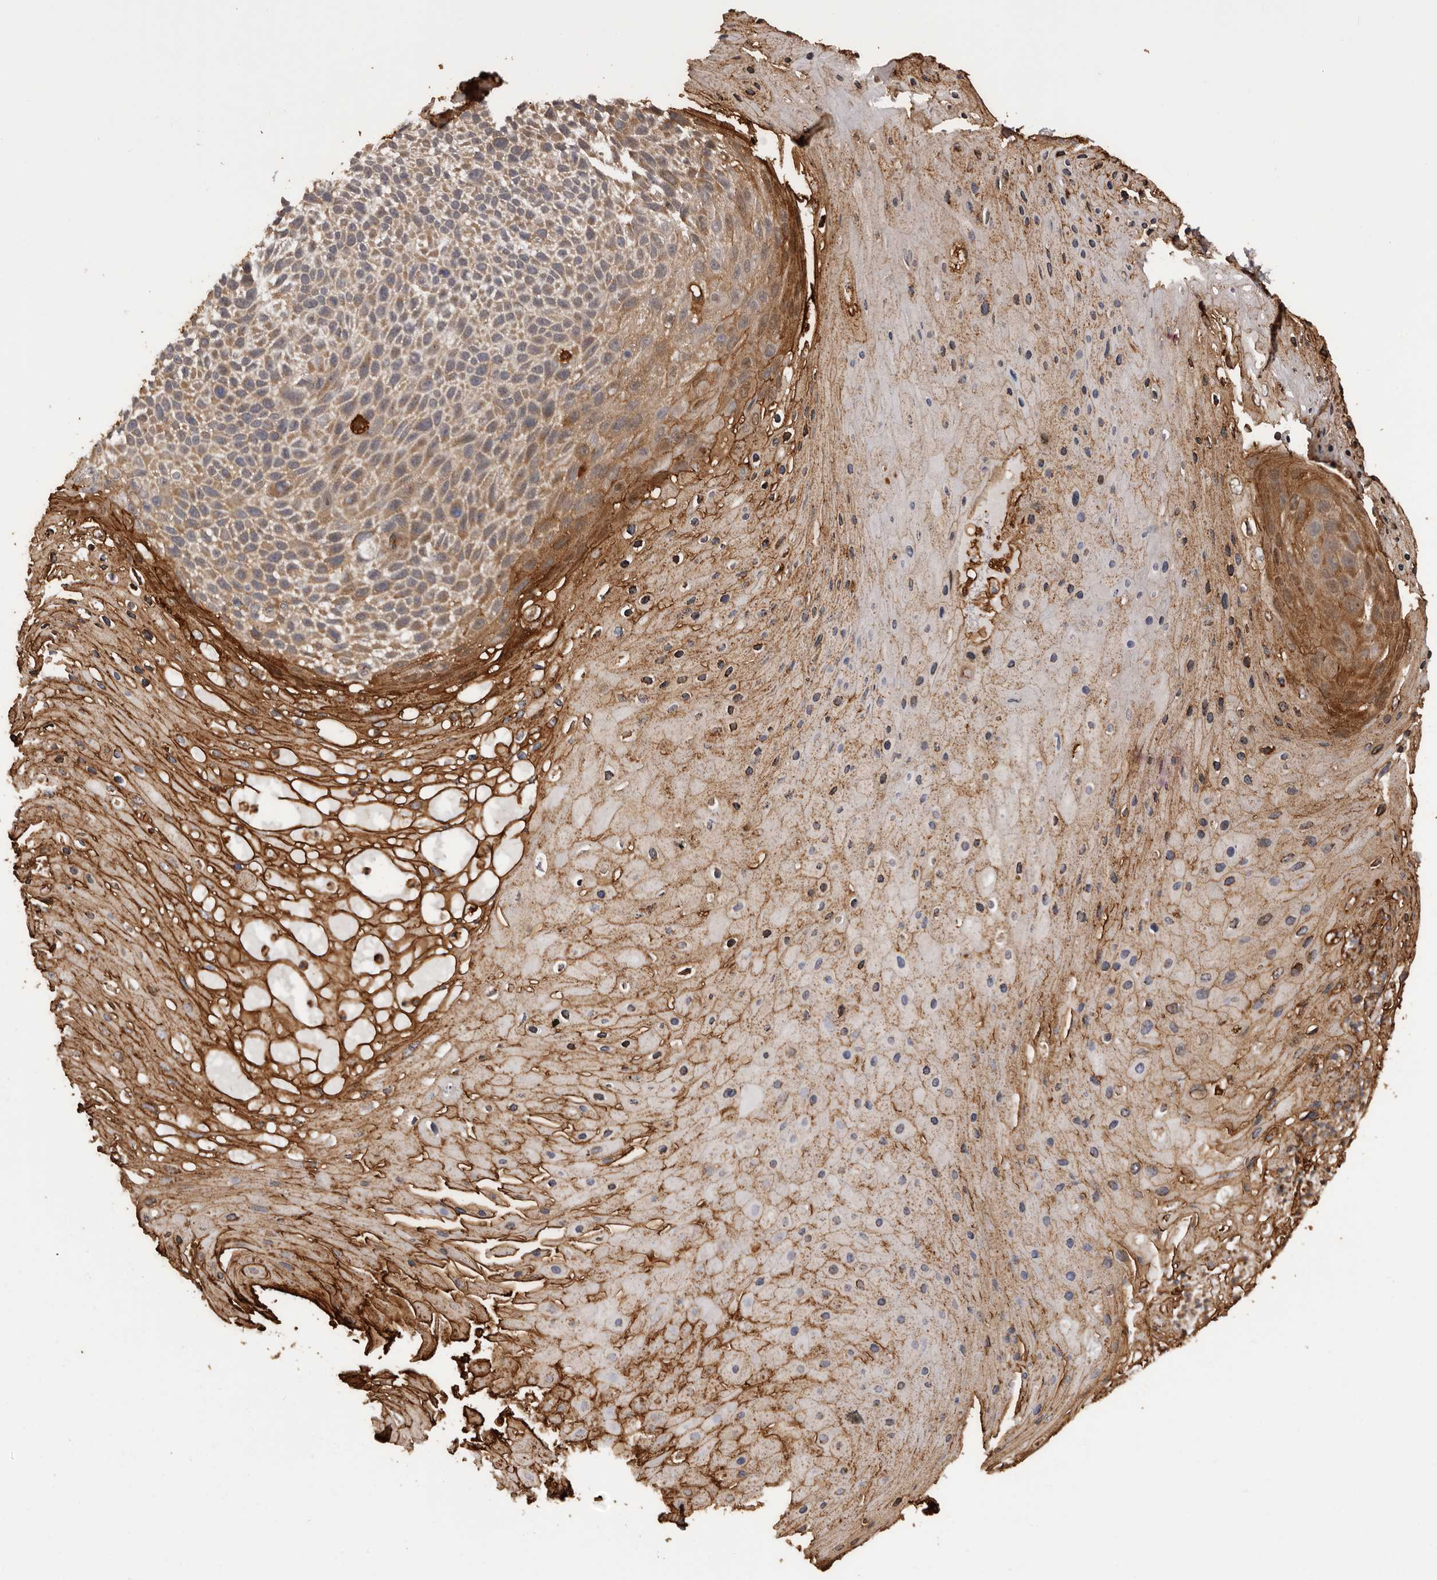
{"staining": {"intensity": "moderate", "quantity": ">75%", "location": "cytoplasmic/membranous"}, "tissue": "skin cancer", "cell_type": "Tumor cells", "image_type": "cancer", "snomed": [{"axis": "morphology", "description": "Squamous cell carcinoma, NOS"}, {"axis": "topography", "description": "Skin"}], "caption": "This is an image of IHC staining of squamous cell carcinoma (skin), which shows moderate expression in the cytoplasmic/membranous of tumor cells.", "gene": "PRR12", "patient": {"sex": "female", "age": 88}}